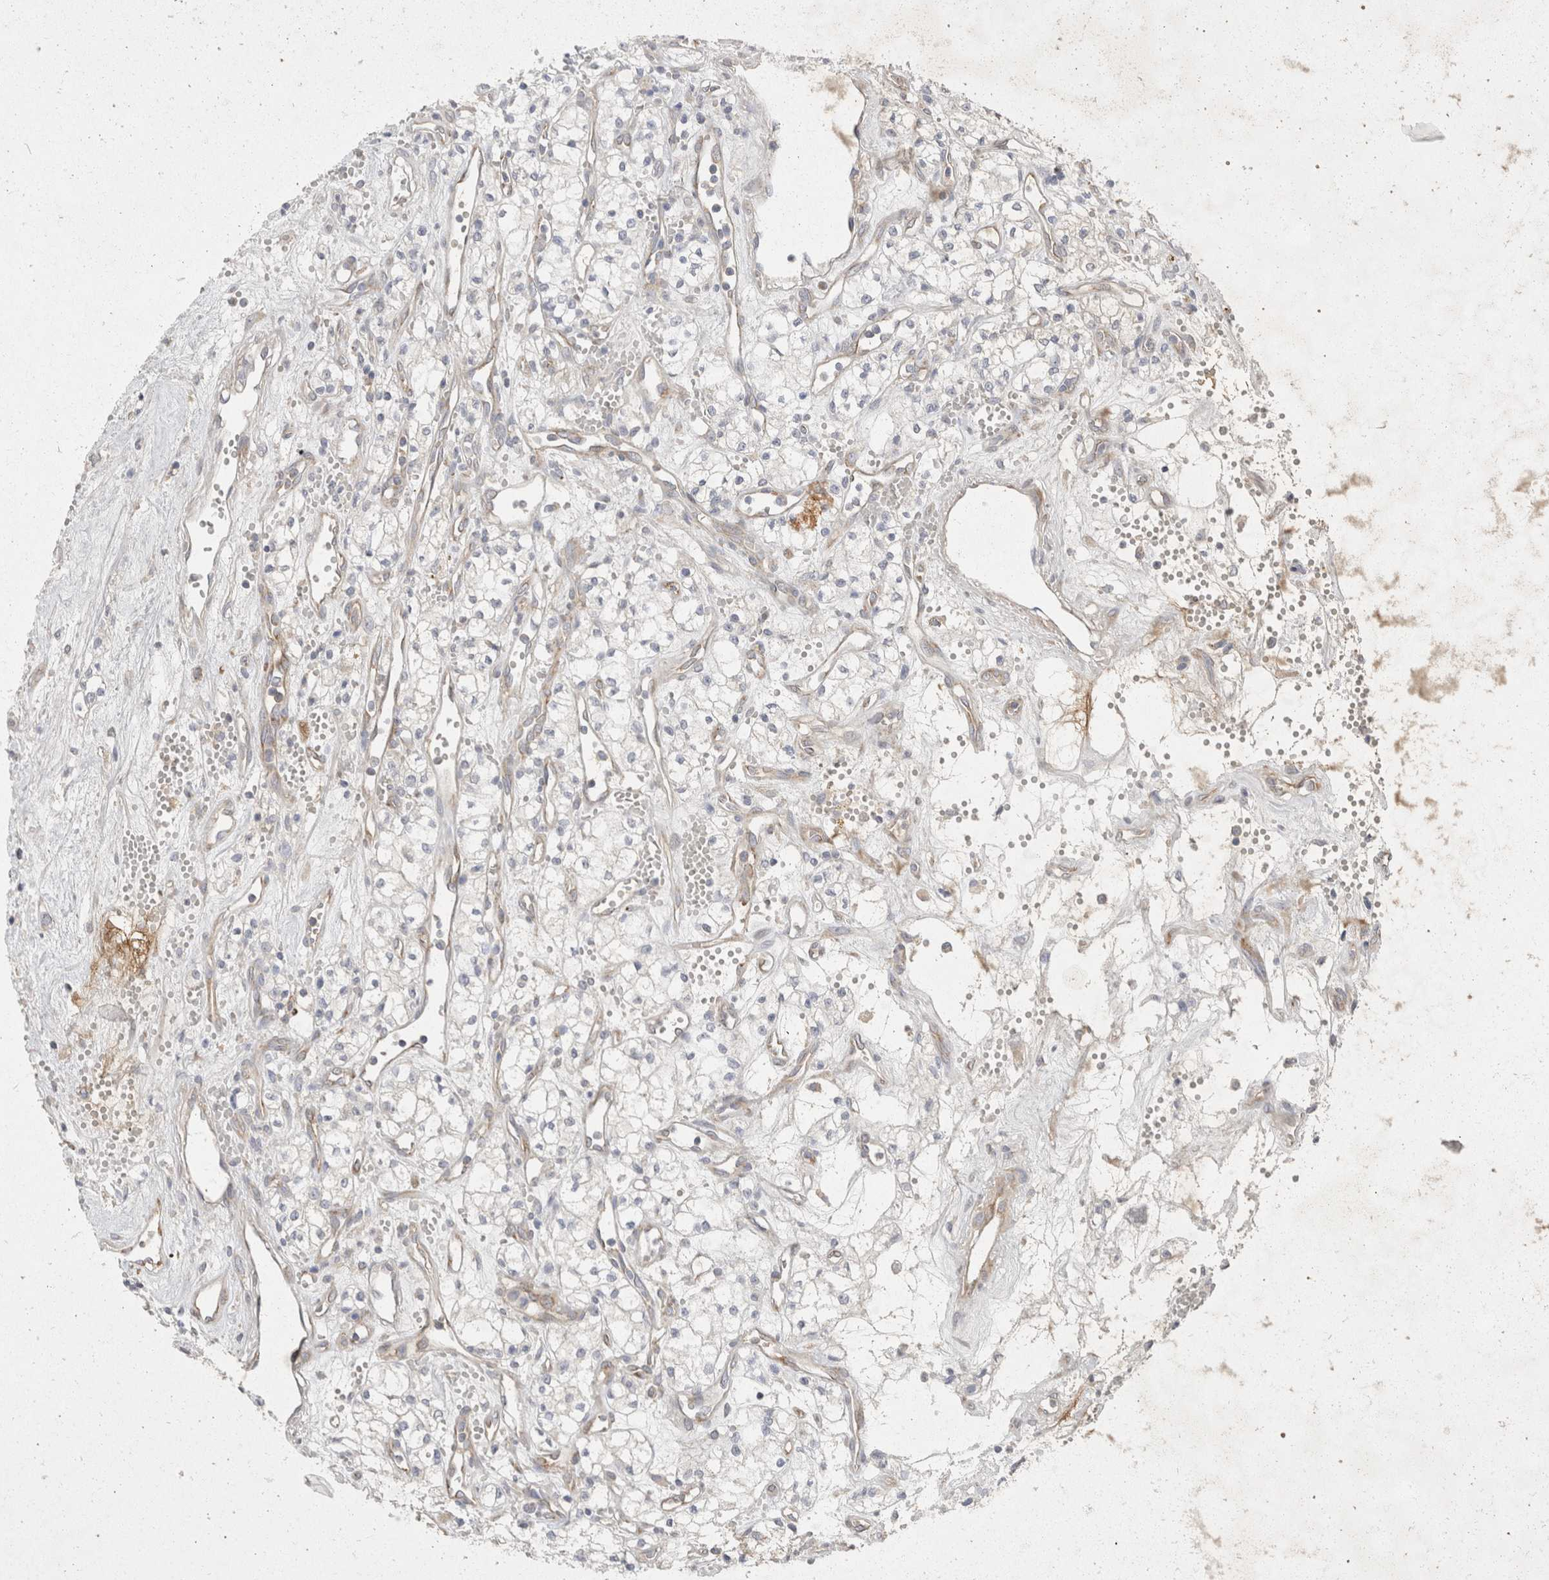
{"staining": {"intensity": "negative", "quantity": "none", "location": "none"}, "tissue": "renal cancer", "cell_type": "Tumor cells", "image_type": "cancer", "snomed": [{"axis": "morphology", "description": "Adenocarcinoma, NOS"}, {"axis": "topography", "description": "Kidney"}], "caption": "The micrograph shows no significant positivity in tumor cells of renal cancer.", "gene": "EIF4G3", "patient": {"sex": "male", "age": 59}}